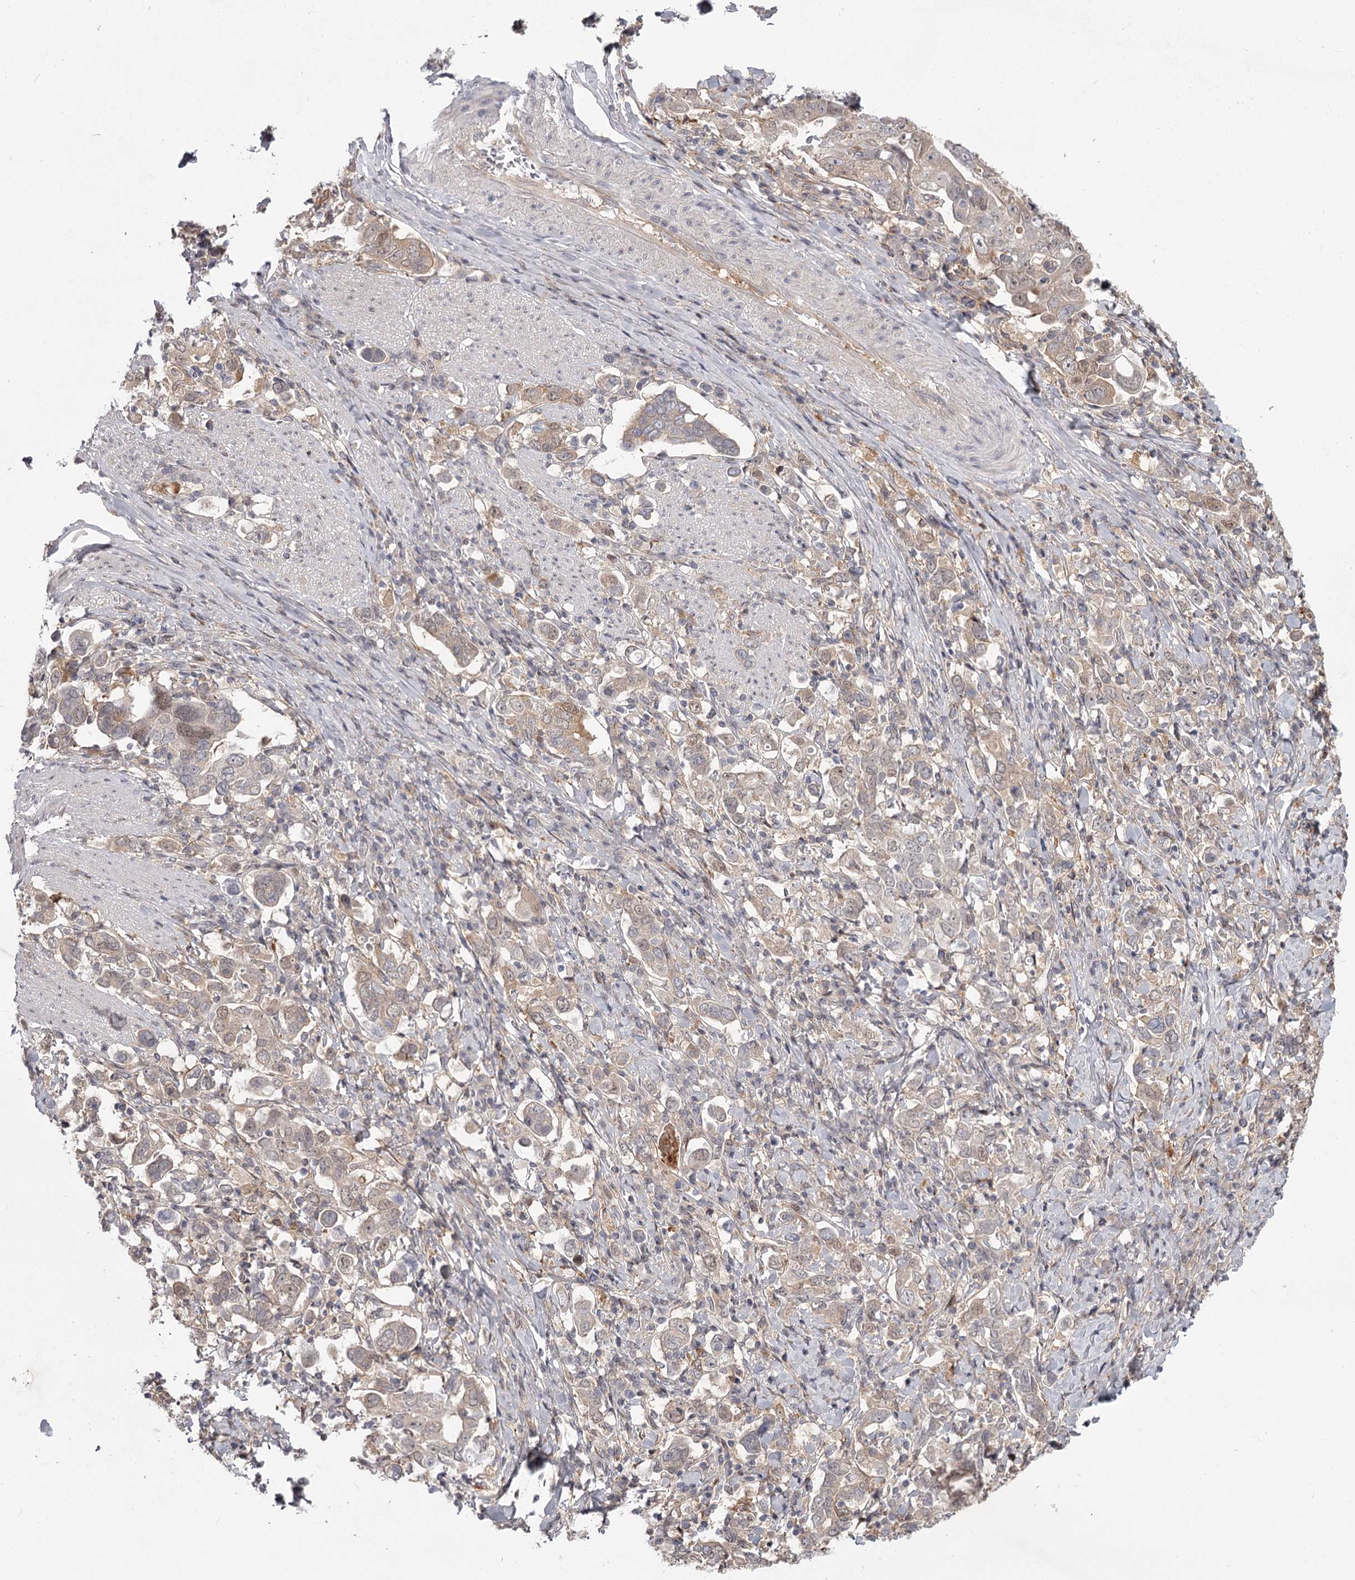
{"staining": {"intensity": "weak", "quantity": "25%-75%", "location": "cytoplasmic/membranous"}, "tissue": "stomach cancer", "cell_type": "Tumor cells", "image_type": "cancer", "snomed": [{"axis": "morphology", "description": "Adenocarcinoma, NOS"}, {"axis": "topography", "description": "Stomach, upper"}], "caption": "This is an image of immunohistochemistry staining of adenocarcinoma (stomach), which shows weak expression in the cytoplasmic/membranous of tumor cells.", "gene": "CCNG2", "patient": {"sex": "male", "age": 62}}